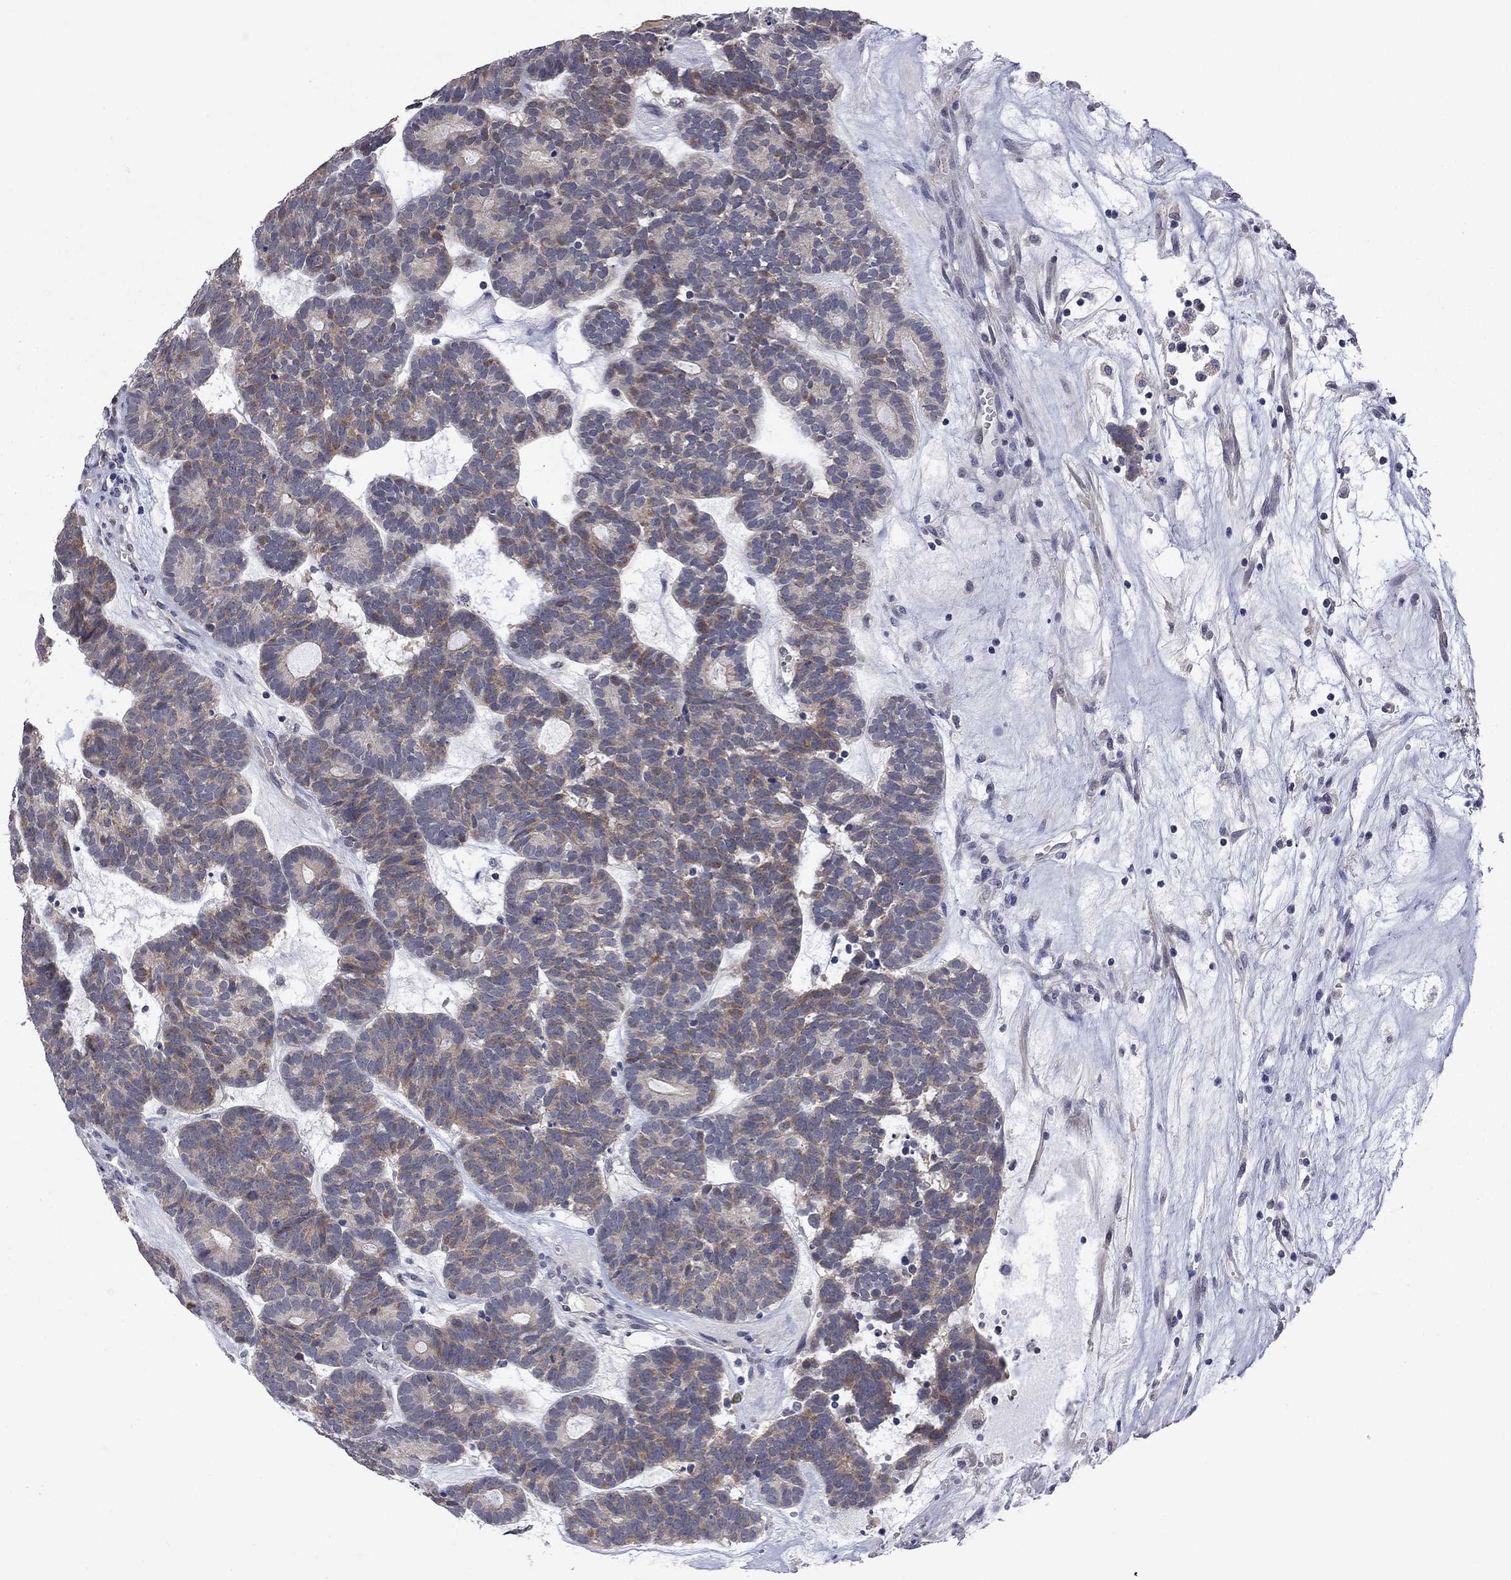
{"staining": {"intensity": "weak", "quantity": "25%-75%", "location": "cytoplasmic/membranous"}, "tissue": "head and neck cancer", "cell_type": "Tumor cells", "image_type": "cancer", "snomed": [{"axis": "morphology", "description": "Adenocarcinoma, NOS"}, {"axis": "topography", "description": "Head-Neck"}], "caption": "About 25%-75% of tumor cells in human adenocarcinoma (head and neck) exhibit weak cytoplasmic/membranous protein staining as visualized by brown immunohistochemical staining.", "gene": "FABP12", "patient": {"sex": "female", "age": 81}}